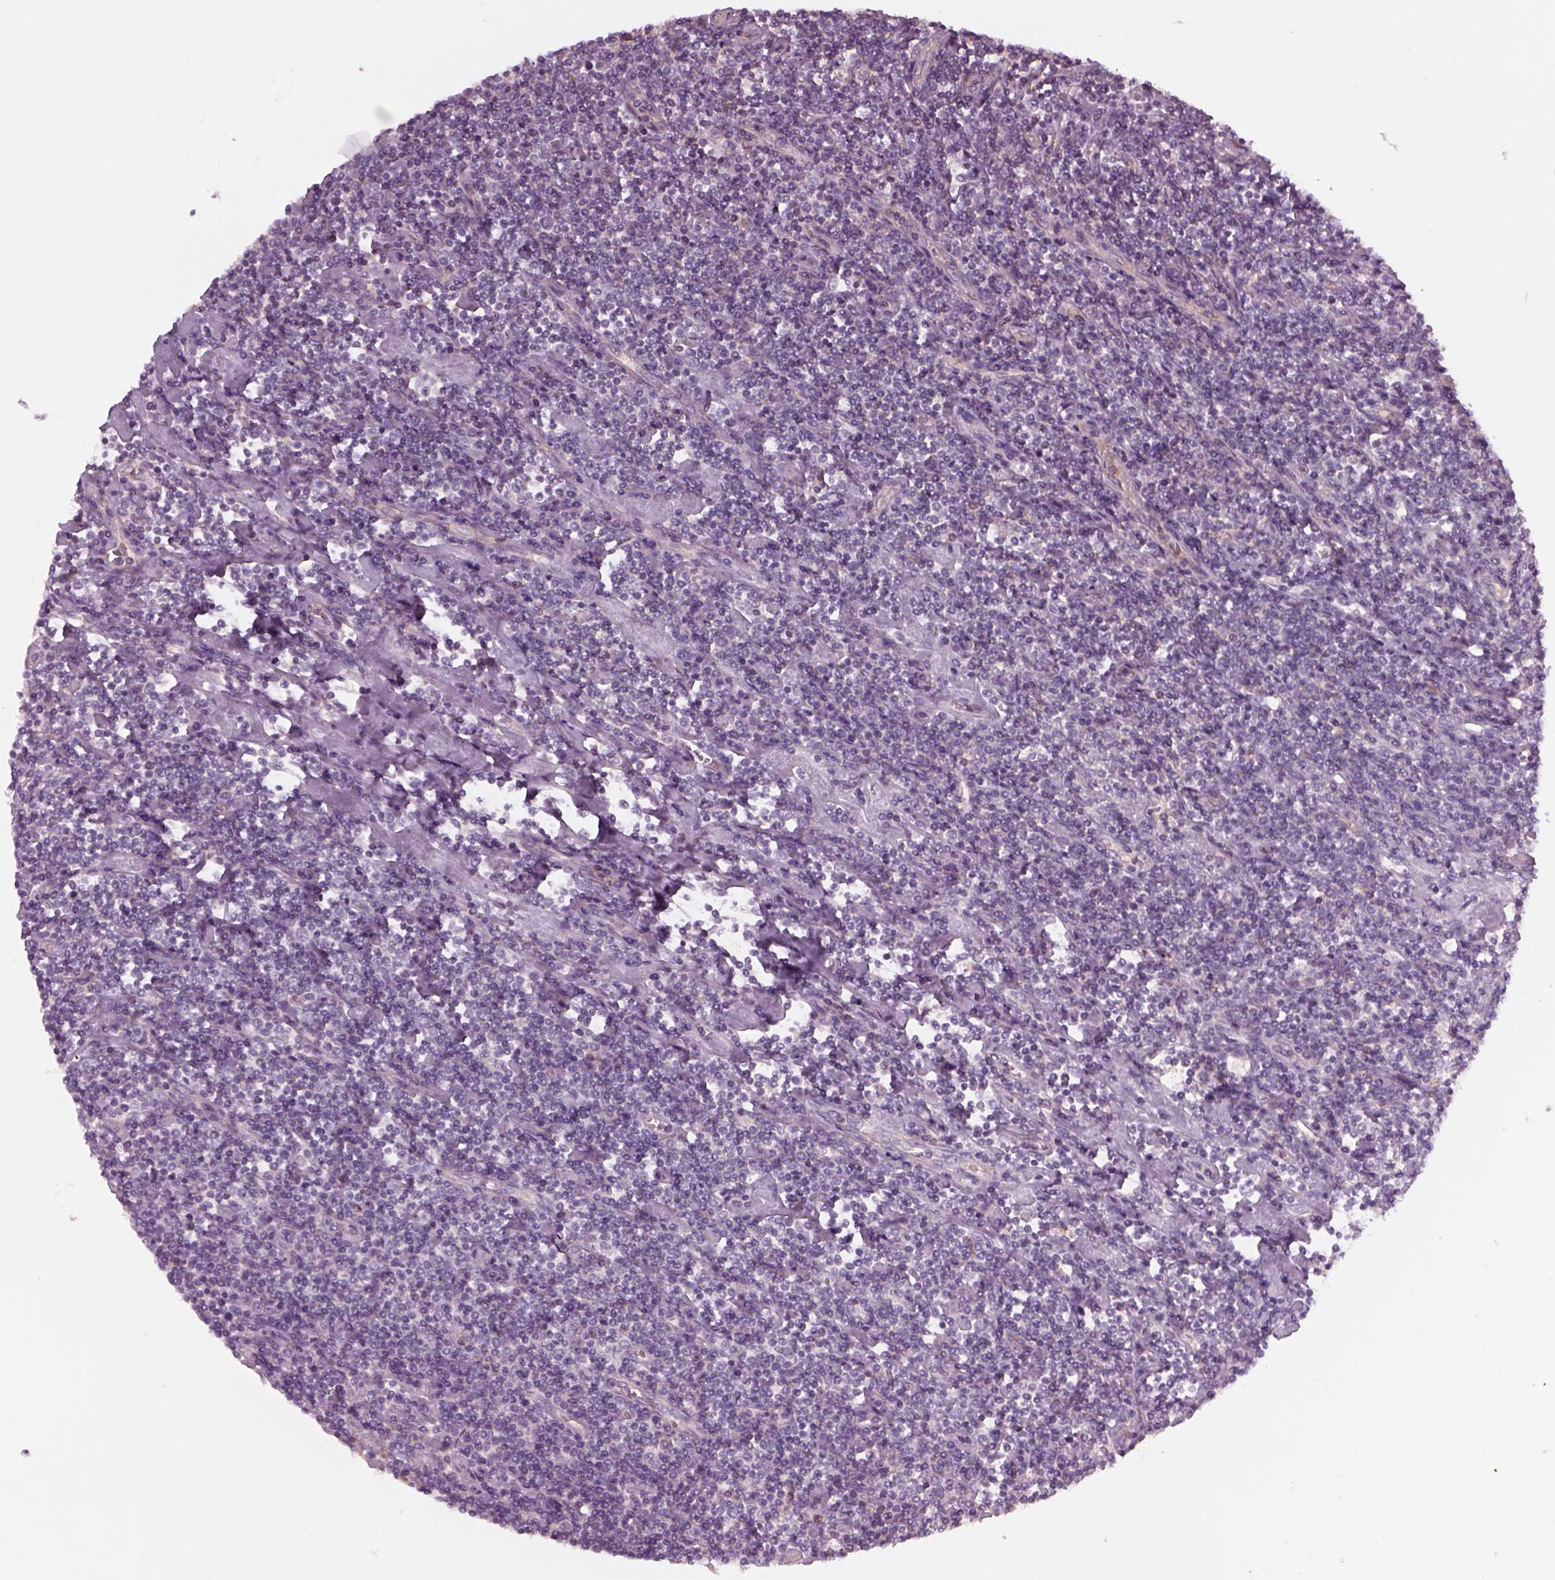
{"staining": {"intensity": "negative", "quantity": "none", "location": "none"}, "tissue": "lymphoma", "cell_type": "Tumor cells", "image_type": "cancer", "snomed": [{"axis": "morphology", "description": "Hodgkin's disease, NOS"}, {"axis": "topography", "description": "Lymph node"}], "caption": "This histopathology image is of lymphoma stained with IHC to label a protein in brown with the nuclei are counter-stained blue. There is no staining in tumor cells.", "gene": "SLC2A3", "patient": {"sex": "male", "age": 40}}